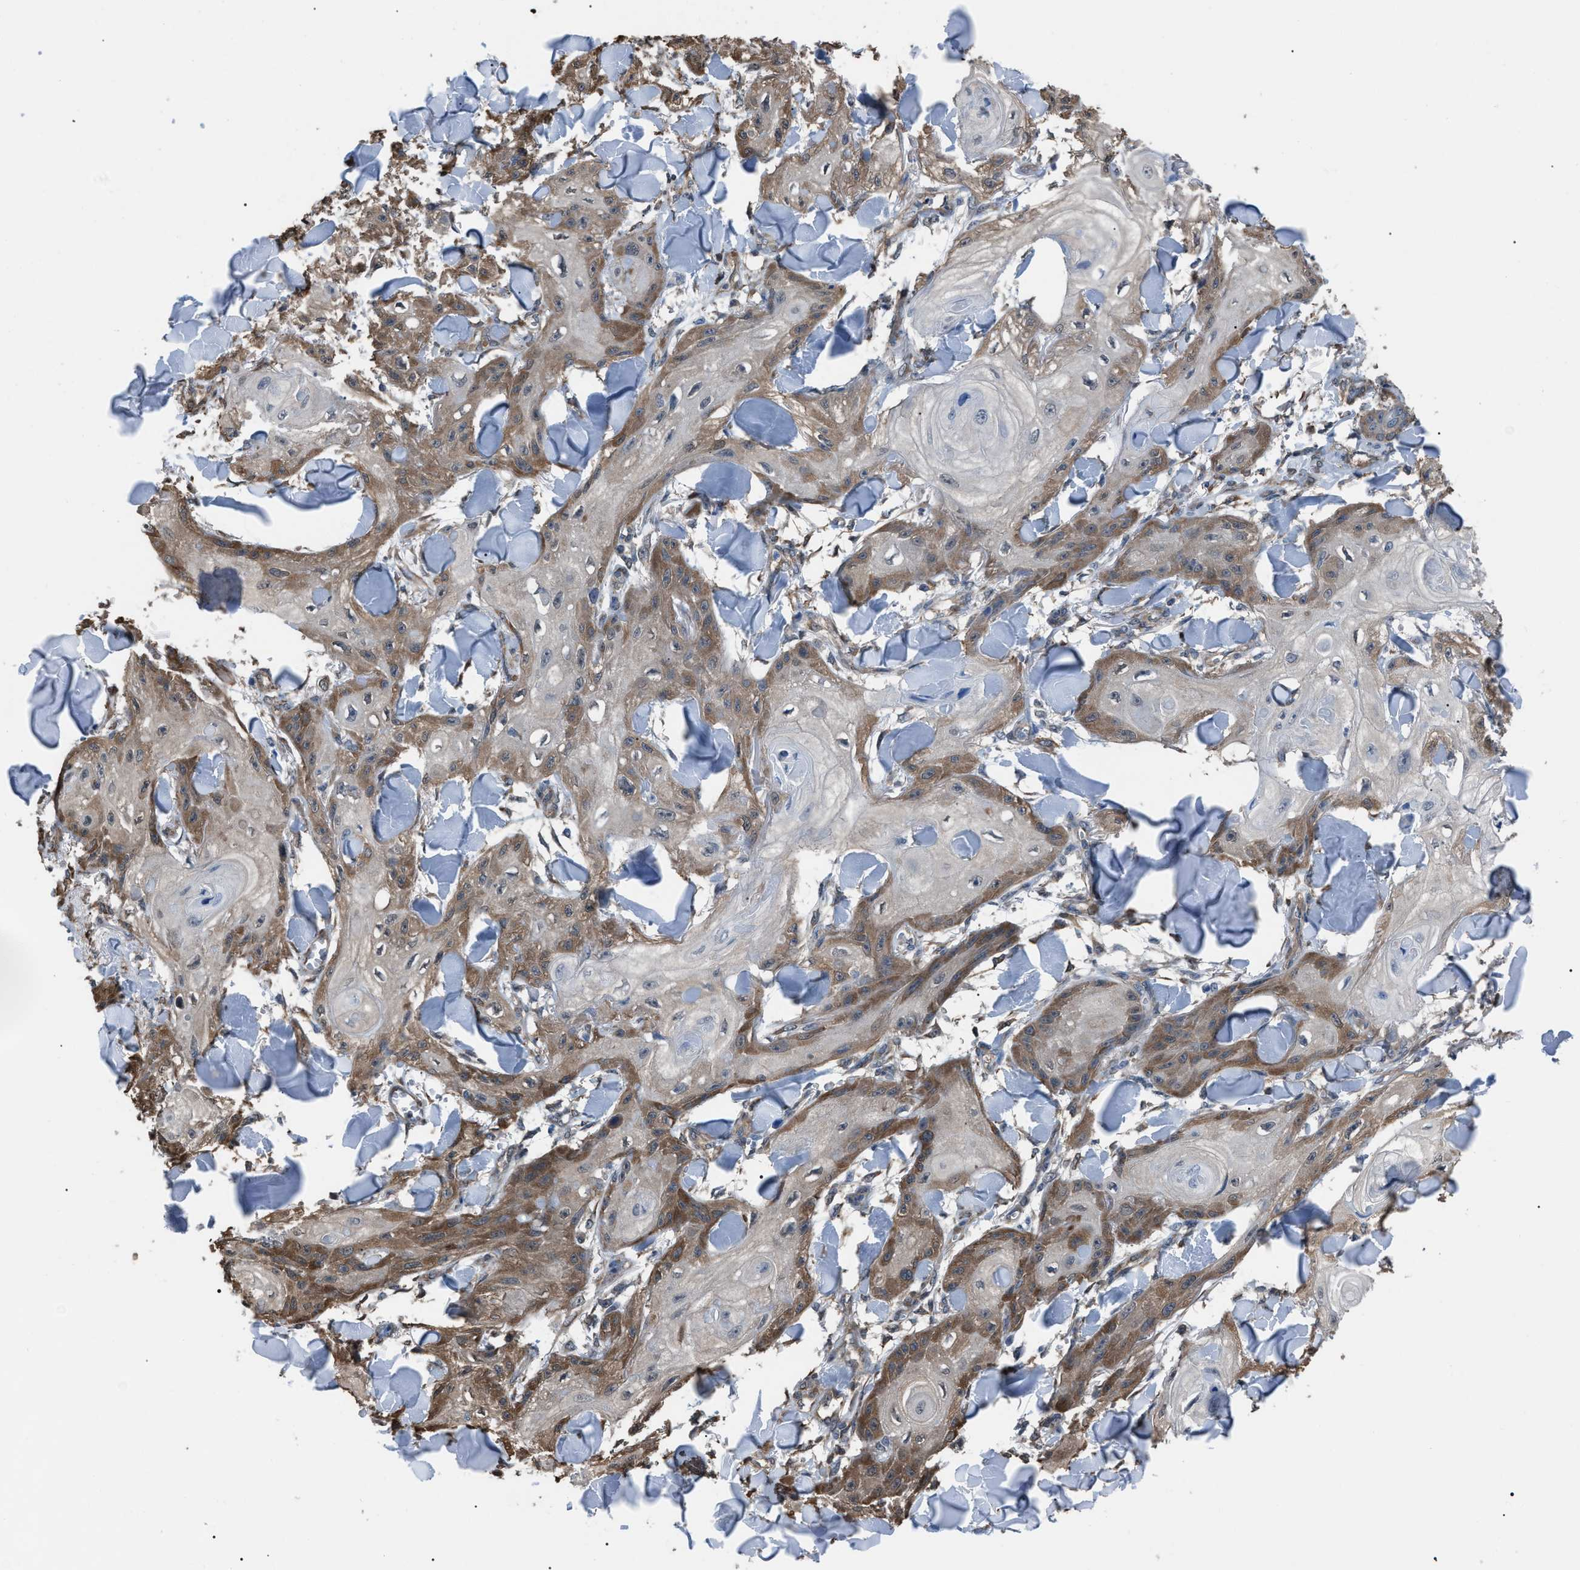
{"staining": {"intensity": "moderate", "quantity": "<25%", "location": "cytoplasmic/membranous"}, "tissue": "skin cancer", "cell_type": "Tumor cells", "image_type": "cancer", "snomed": [{"axis": "morphology", "description": "Squamous cell carcinoma, NOS"}, {"axis": "topography", "description": "Skin"}], "caption": "A photomicrograph of human skin cancer stained for a protein displays moderate cytoplasmic/membranous brown staining in tumor cells.", "gene": "PDCD5", "patient": {"sex": "male", "age": 74}}